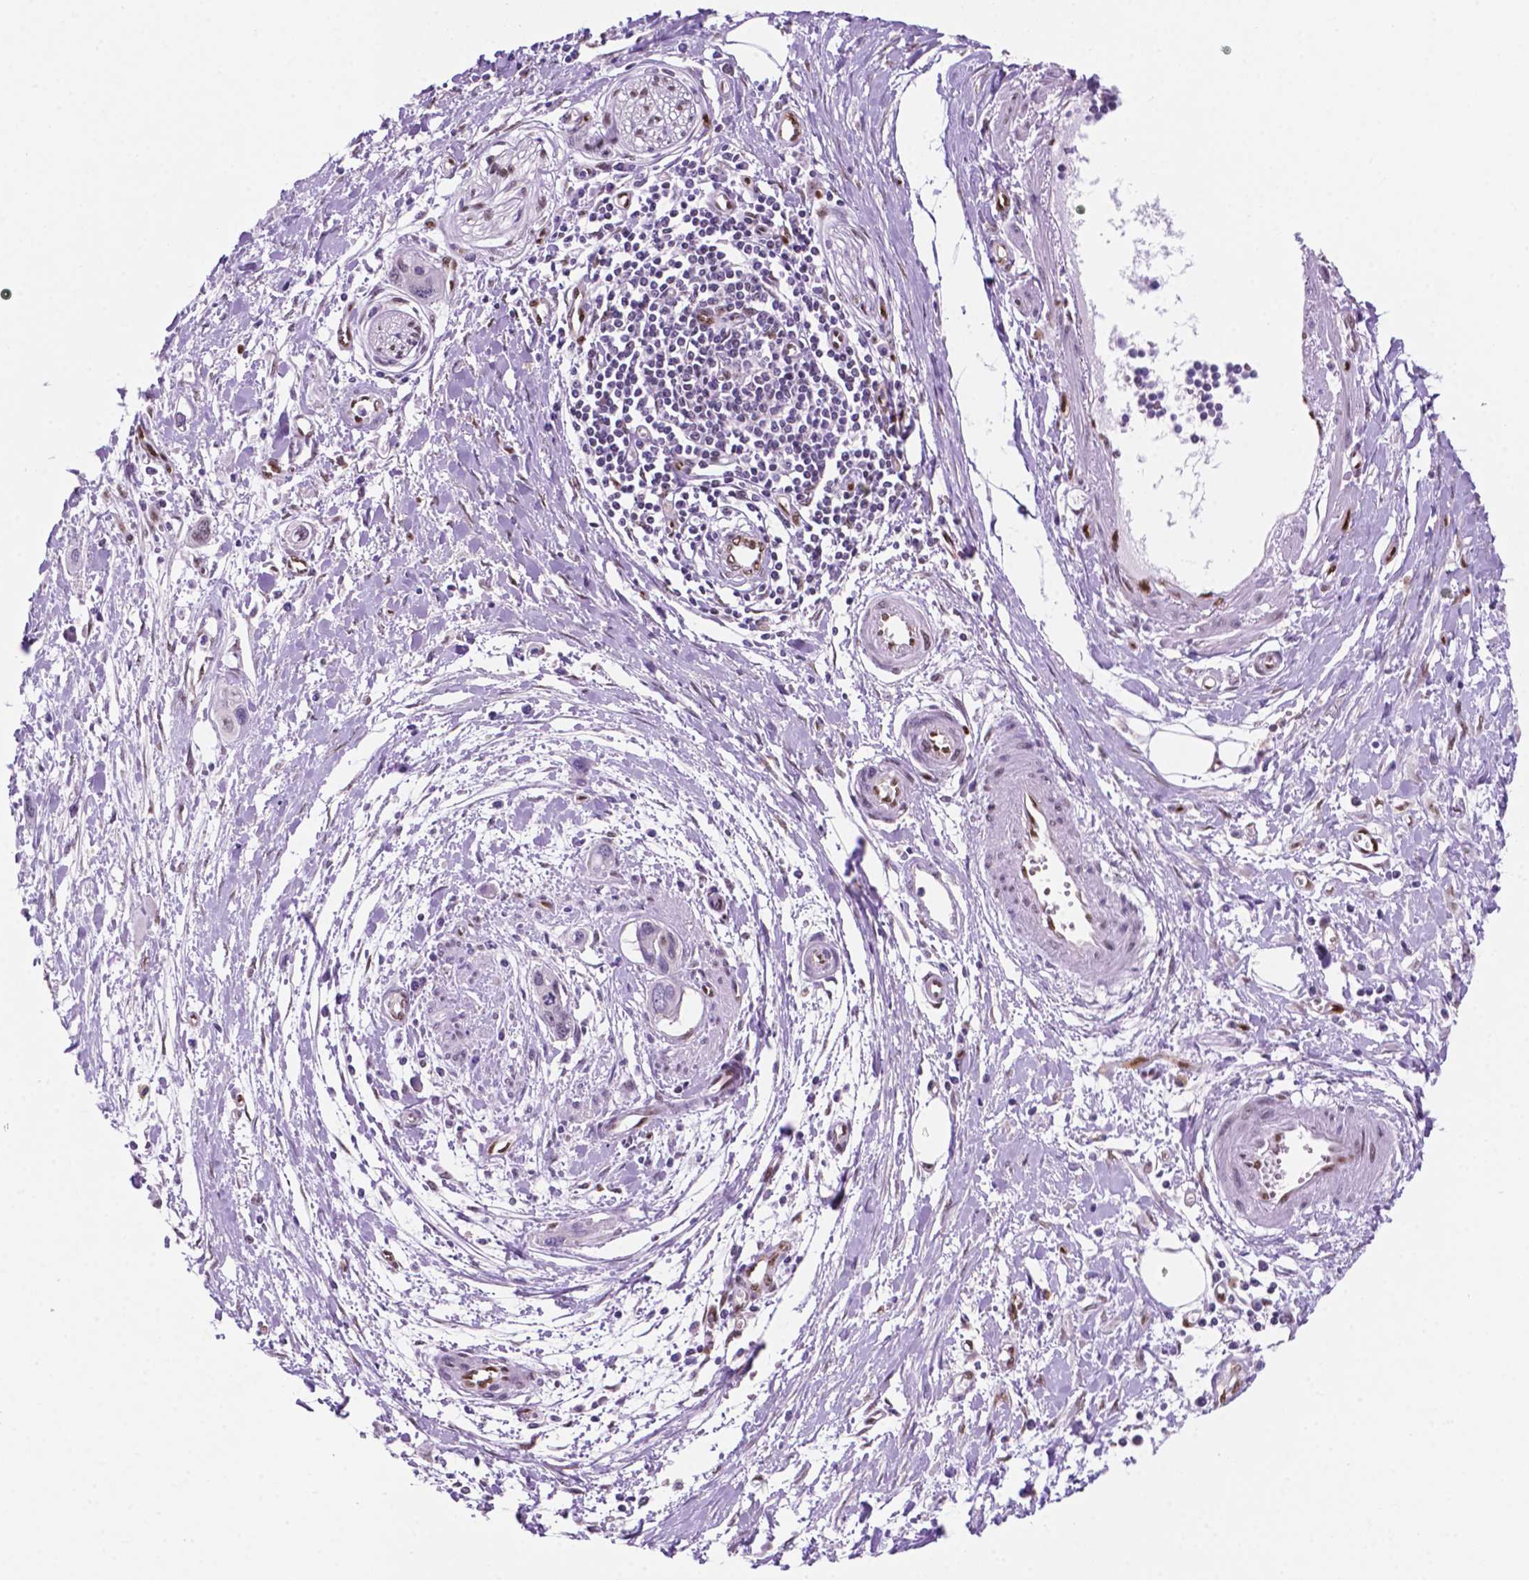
{"staining": {"intensity": "negative", "quantity": "none", "location": "none"}, "tissue": "pancreatic cancer", "cell_type": "Tumor cells", "image_type": "cancer", "snomed": [{"axis": "morphology", "description": "Adenocarcinoma, NOS"}, {"axis": "topography", "description": "Pancreas"}], "caption": "Pancreatic adenocarcinoma stained for a protein using immunohistochemistry (IHC) demonstrates no staining tumor cells.", "gene": "ERF", "patient": {"sex": "male", "age": 60}}